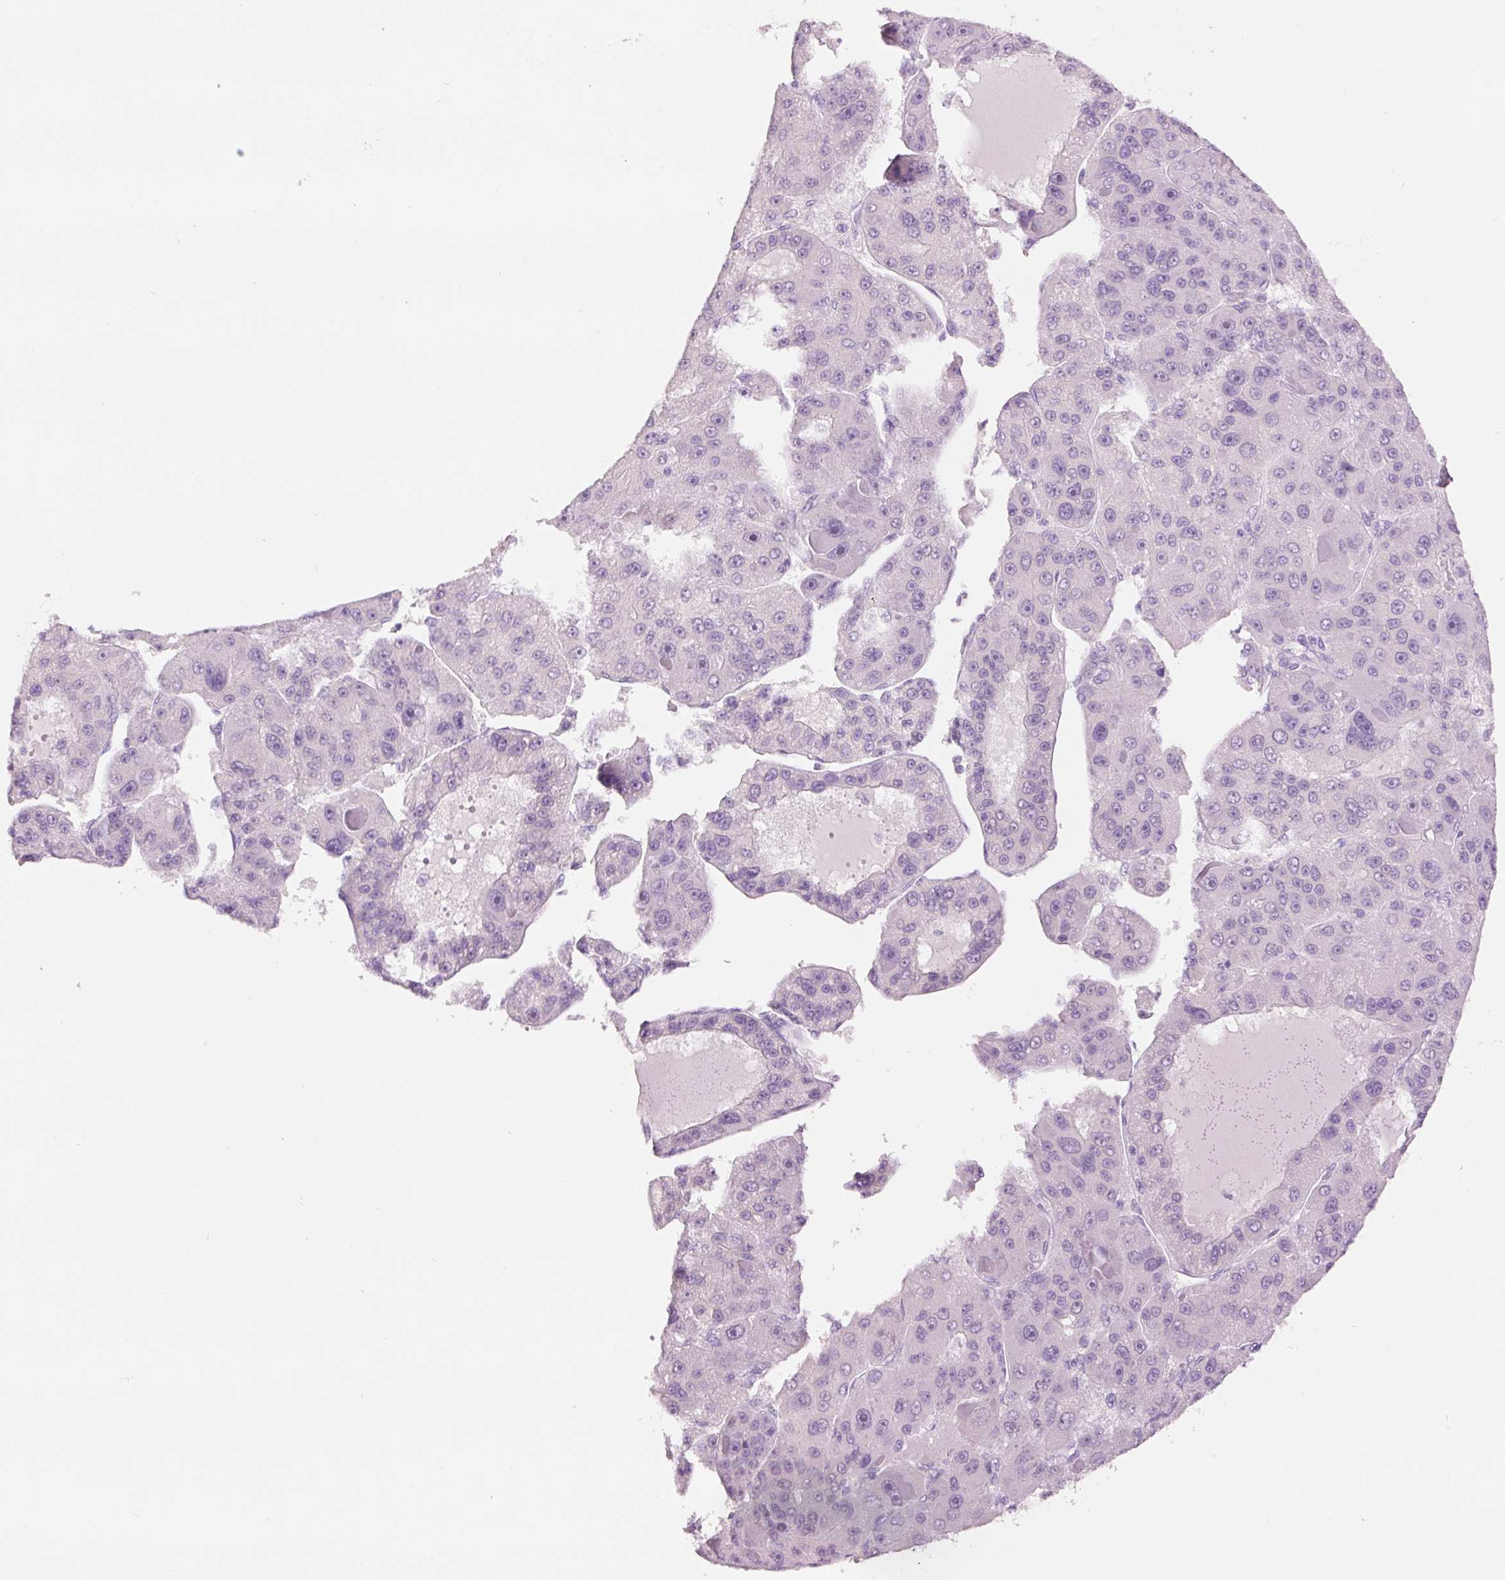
{"staining": {"intensity": "negative", "quantity": "none", "location": "none"}, "tissue": "liver cancer", "cell_type": "Tumor cells", "image_type": "cancer", "snomed": [{"axis": "morphology", "description": "Carcinoma, Hepatocellular, NOS"}, {"axis": "topography", "description": "Liver"}], "caption": "Tumor cells show no significant staining in liver cancer. Brightfield microscopy of IHC stained with DAB (brown) and hematoxylin (blue), captured at high magnification.", "gene": "GCG", "patient": {"sex": "male", "age": 76}}